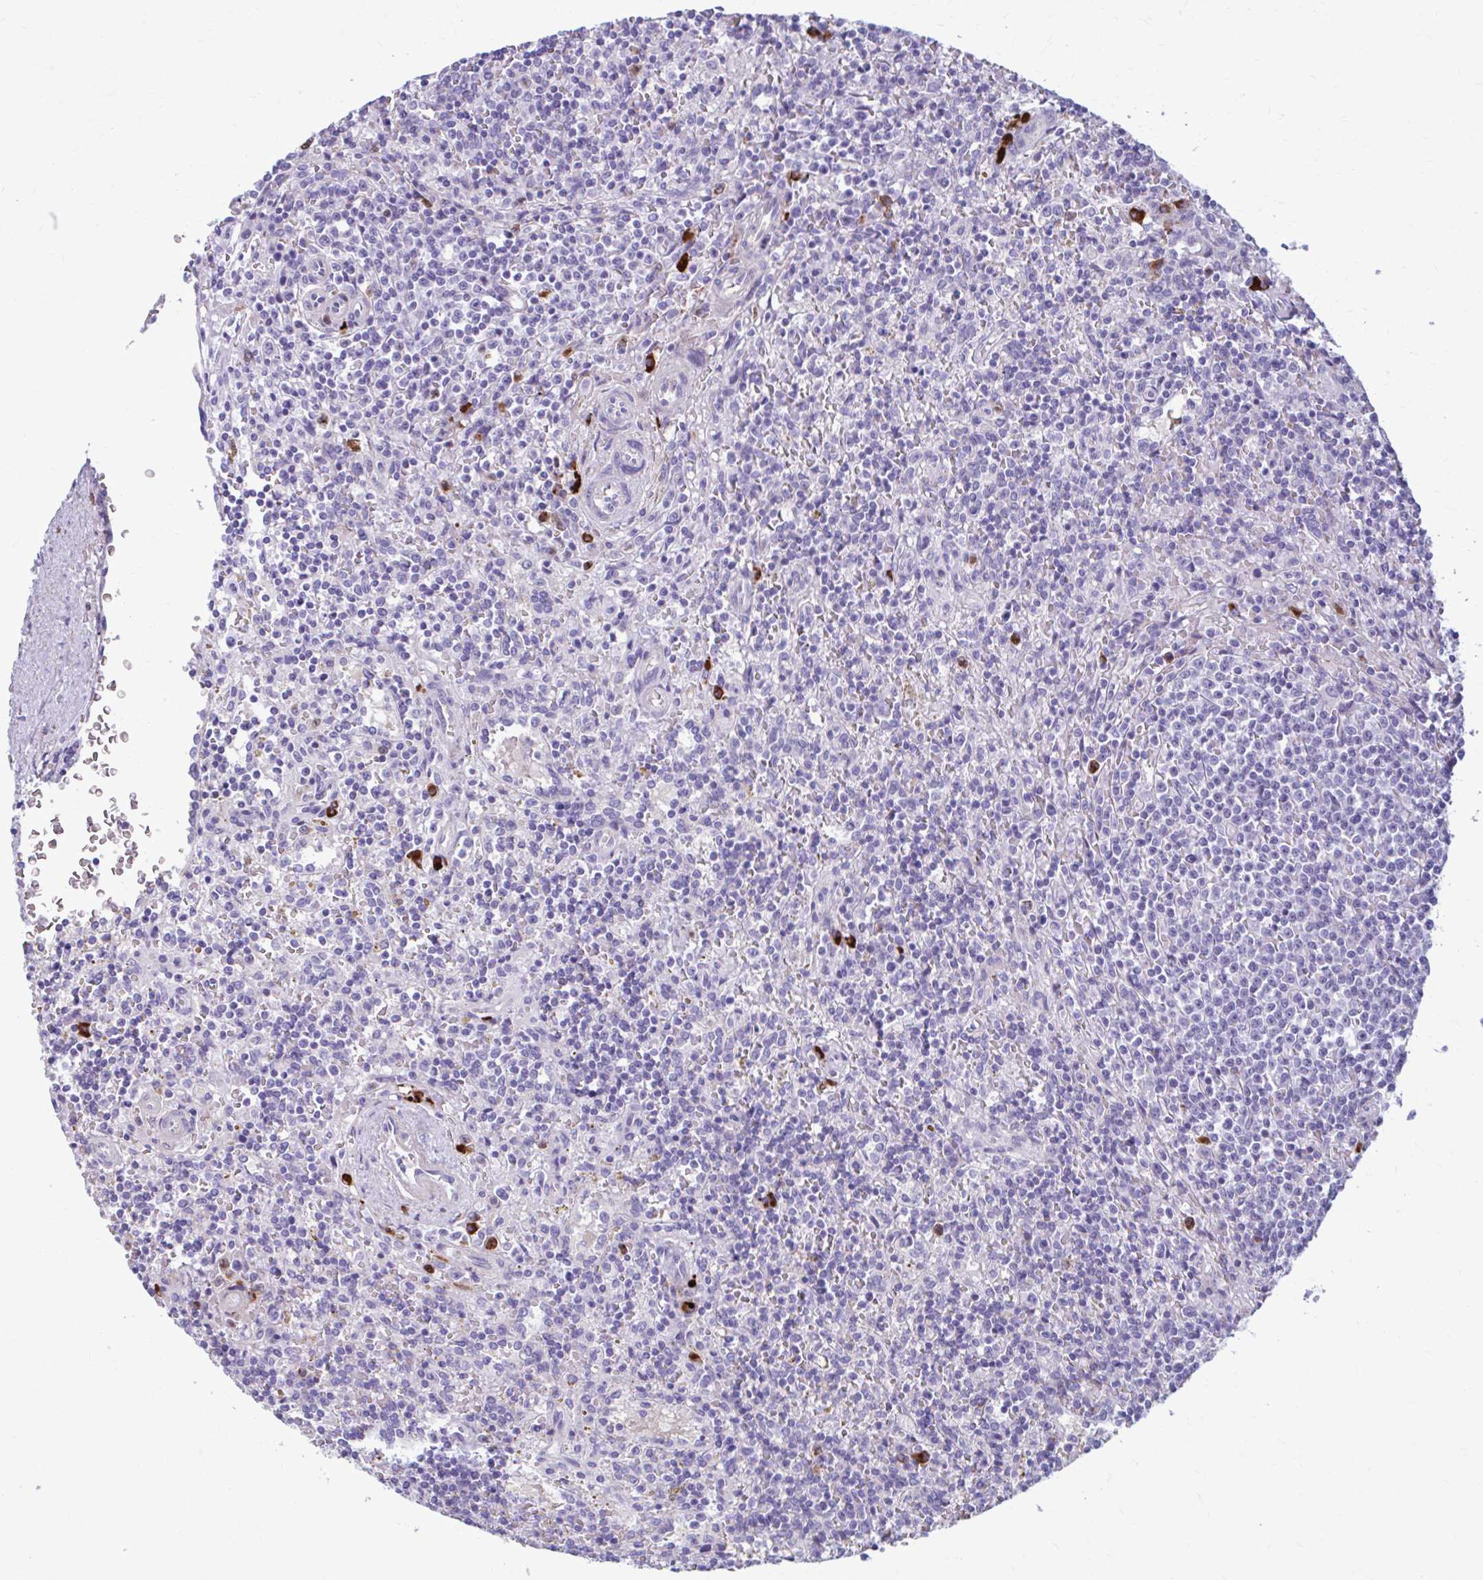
{"staining": {"intensity": "negative", "quantity": "none", "location": "none"}, "tissue": "lymphoma", "cell_type": "Tumor cells", "image_type": "cancer", "snomed": [{"axis": "morphology", "description": "Malignant lymphoma, non-Hodgkin's type, Low grade"}, {"axis": "topography", "description": "Spleen"}], "caption": "High power microscopy photomicrograph of an IHC photomicrograph of malignant lymphoma, non-Hodgkin's type (low-grade), revealing no significant positivity in tumor cells. (Stains: DAB immunohistochemistry (IHC) with hematoxylin counter stain, Microscopy: brightfield microscopy at high magnification).", "gene": "C12orf71", "patient": {"sex": "male", "age": 67}}